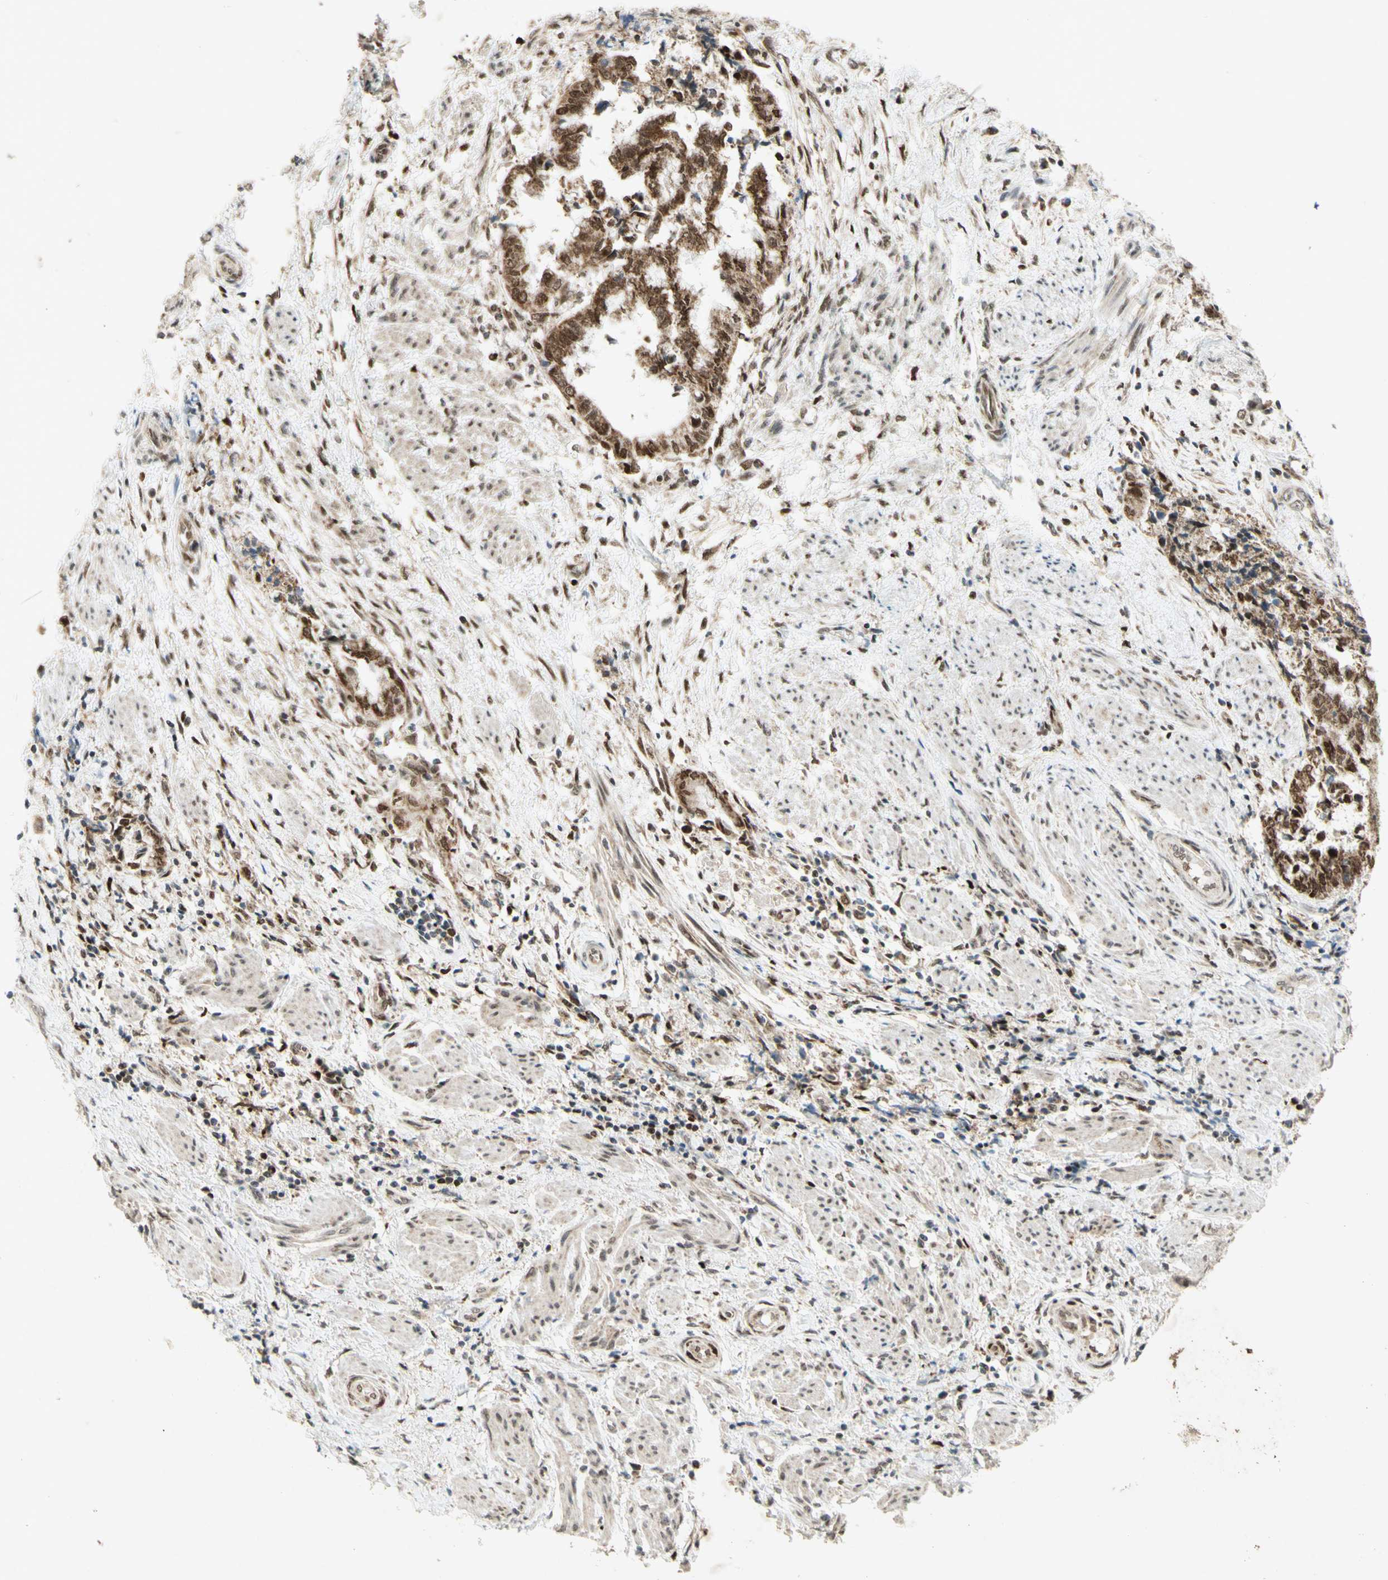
{"staining": {"intensity": "moderate", "quantity": "25%-75%", "location": "cytoplasmic/membranous"}, "tissue": "endometrial cancer", "cell_type": "Tumor cells", "image_type": "cancer", "snomed": [{"axis": "morphology", "description": "Necrosis, NOS"}, {"axis": "morphology", "description": "Adenocarcinoma, NOS"}, {"axis": "topography", "description": "Endometrium"}], "caption": "Brown immunohistochemical staining in human endometrial adenocarcinoma demonstrates moderate cytoplasmic/membranous positivity in about 25%-75% of tumor cells.", "gene": "DNMT3A", "patient": {"sex": "female", "age": 79}}